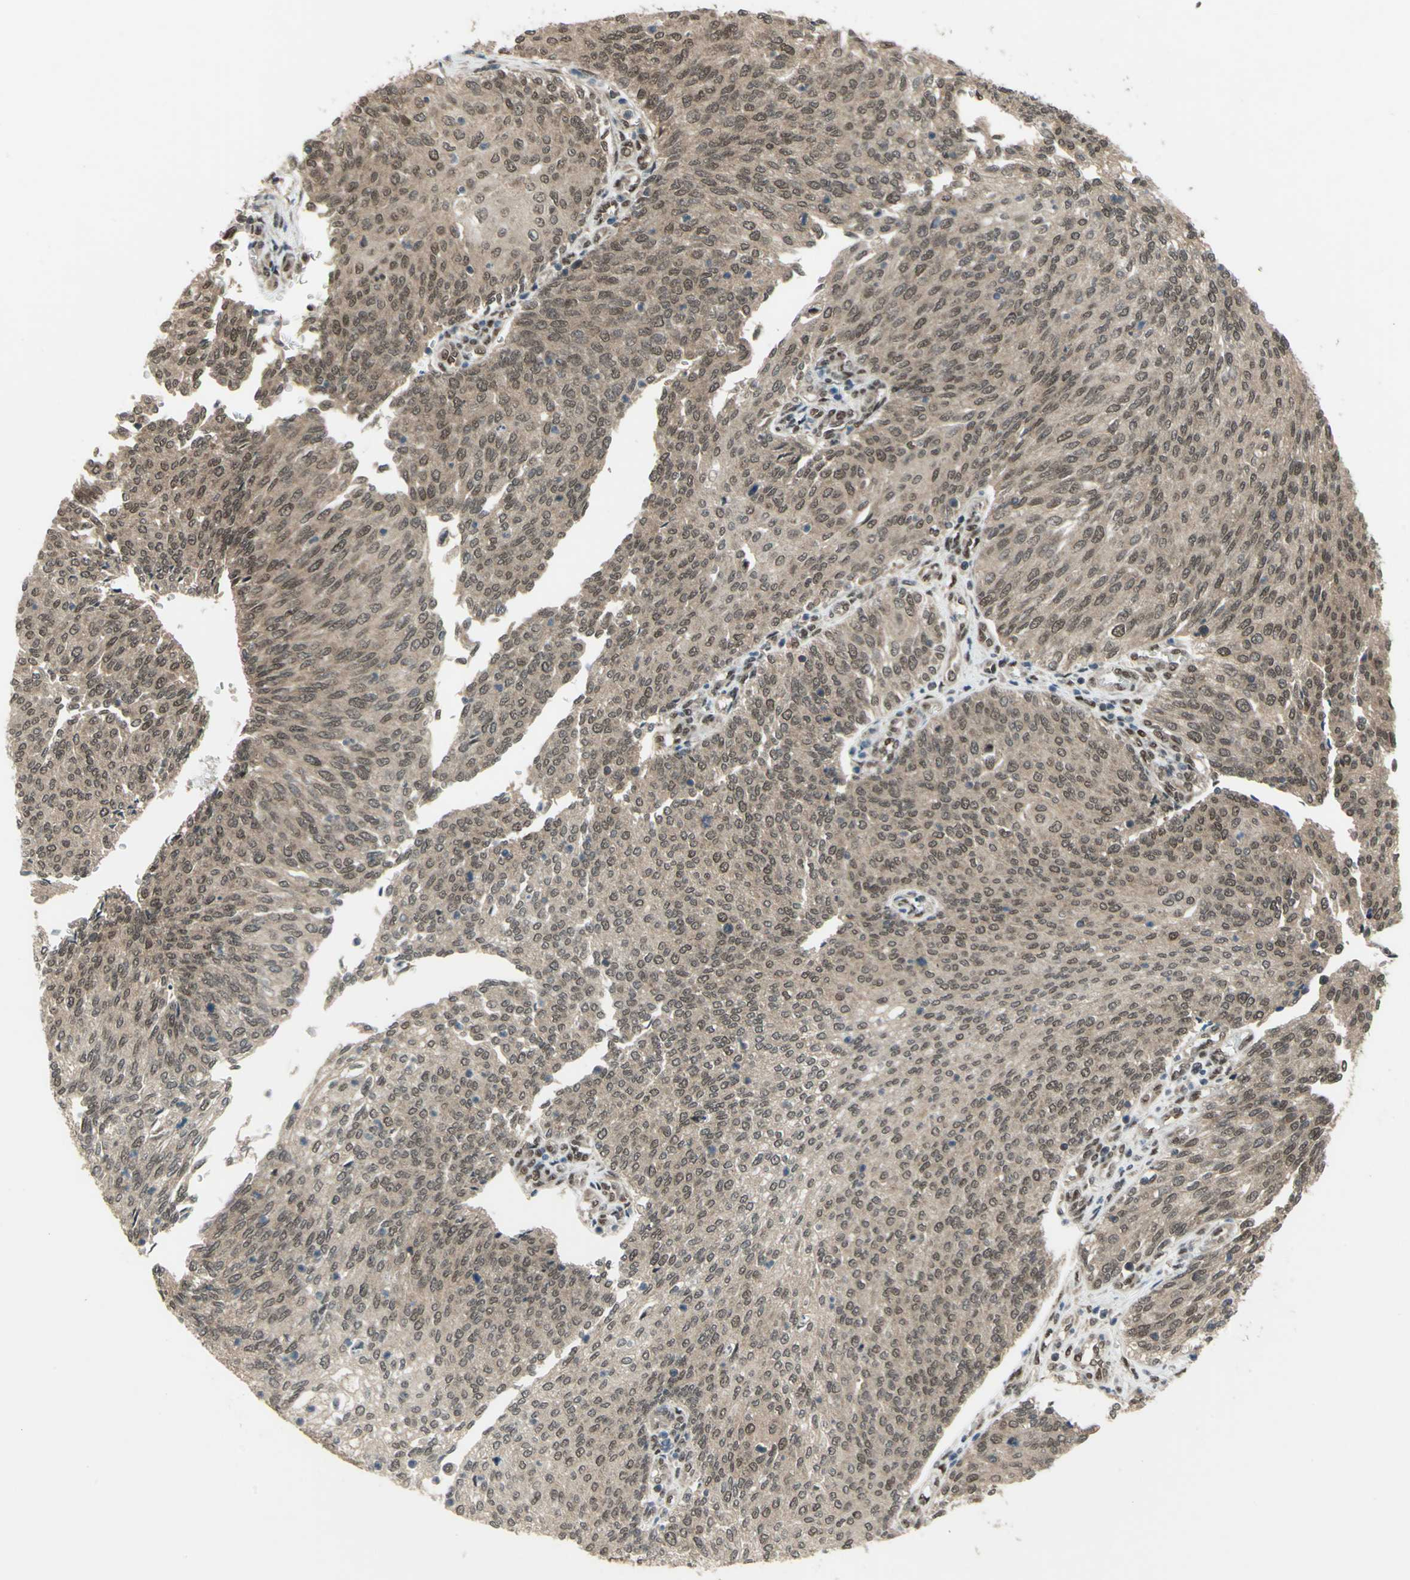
{"staining": {"intensity": "weak", "quantity": ">75%", "location": "cytoplasmic/membranous,nuclear"}, "tissue": "urothelial cancer", "cell_type": "Tumor cells", "image_type": "cancer", "snomed": [{"axis": "morphology", "description": "Urothelial carcinoma, Low grade"}, {"axis": "topography", "description": "Urinary bladder"}], "caption": "A photomicrograph showing weak cytoplasmic/membranous and nuclear expression in about >75% of tumor cells in urothelial carcinoma (low-grade), as visualized by brown immunohistochemical staining.", "gene": "COPS5", "patient": {"sex": "female", "age": 79}}